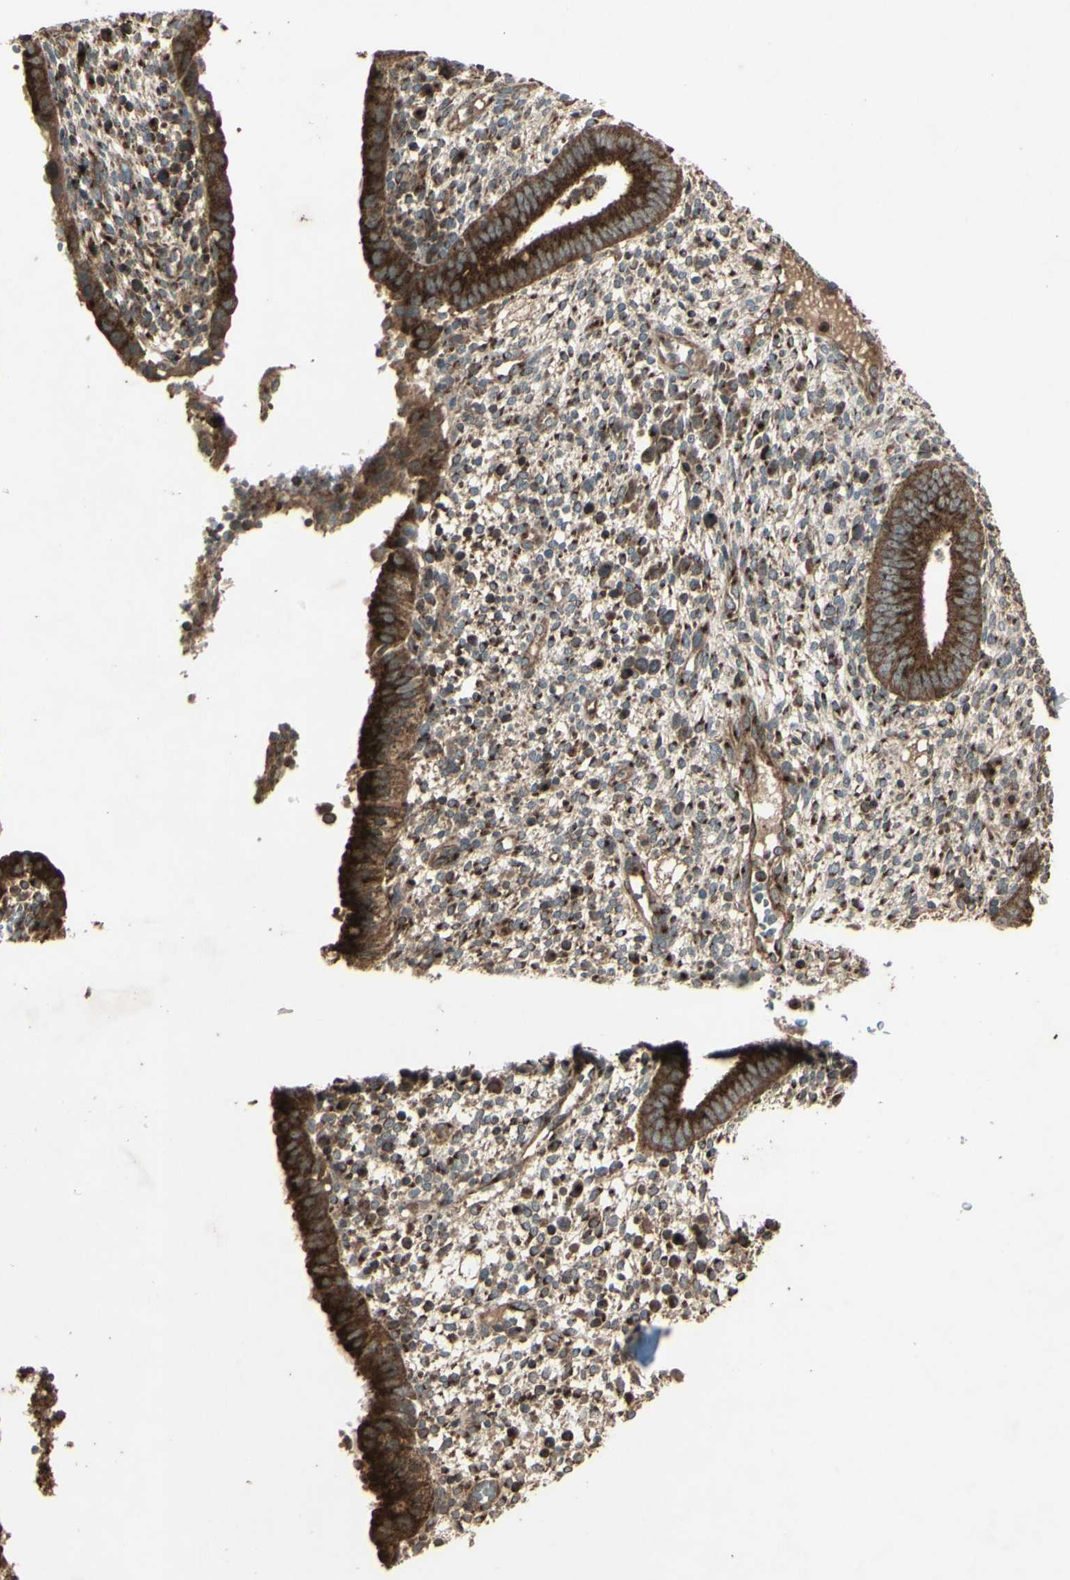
{"staining": {"intensity": "moderate", "quantity": ">75%", "location": "cytoplasmic/membranous"}, "tissue": "endometrium", "cell_type": "Cells in endometrial stroma", "image_type": "normal", "snomed": [{"axis": "morphology", "description": "Normal tissue, NOS"}, {"axis": "topography", "description": "Endometrium"}], "caption": "Immunohistochemical staining of normal endometrium demonstrates >75% levels of moderate cytoplasmic/membranous protein expression in approximately >75% of cells in endometrial stroma.", "gene": "AP1G1", "patient": {"sex": "female", "age": 35}}